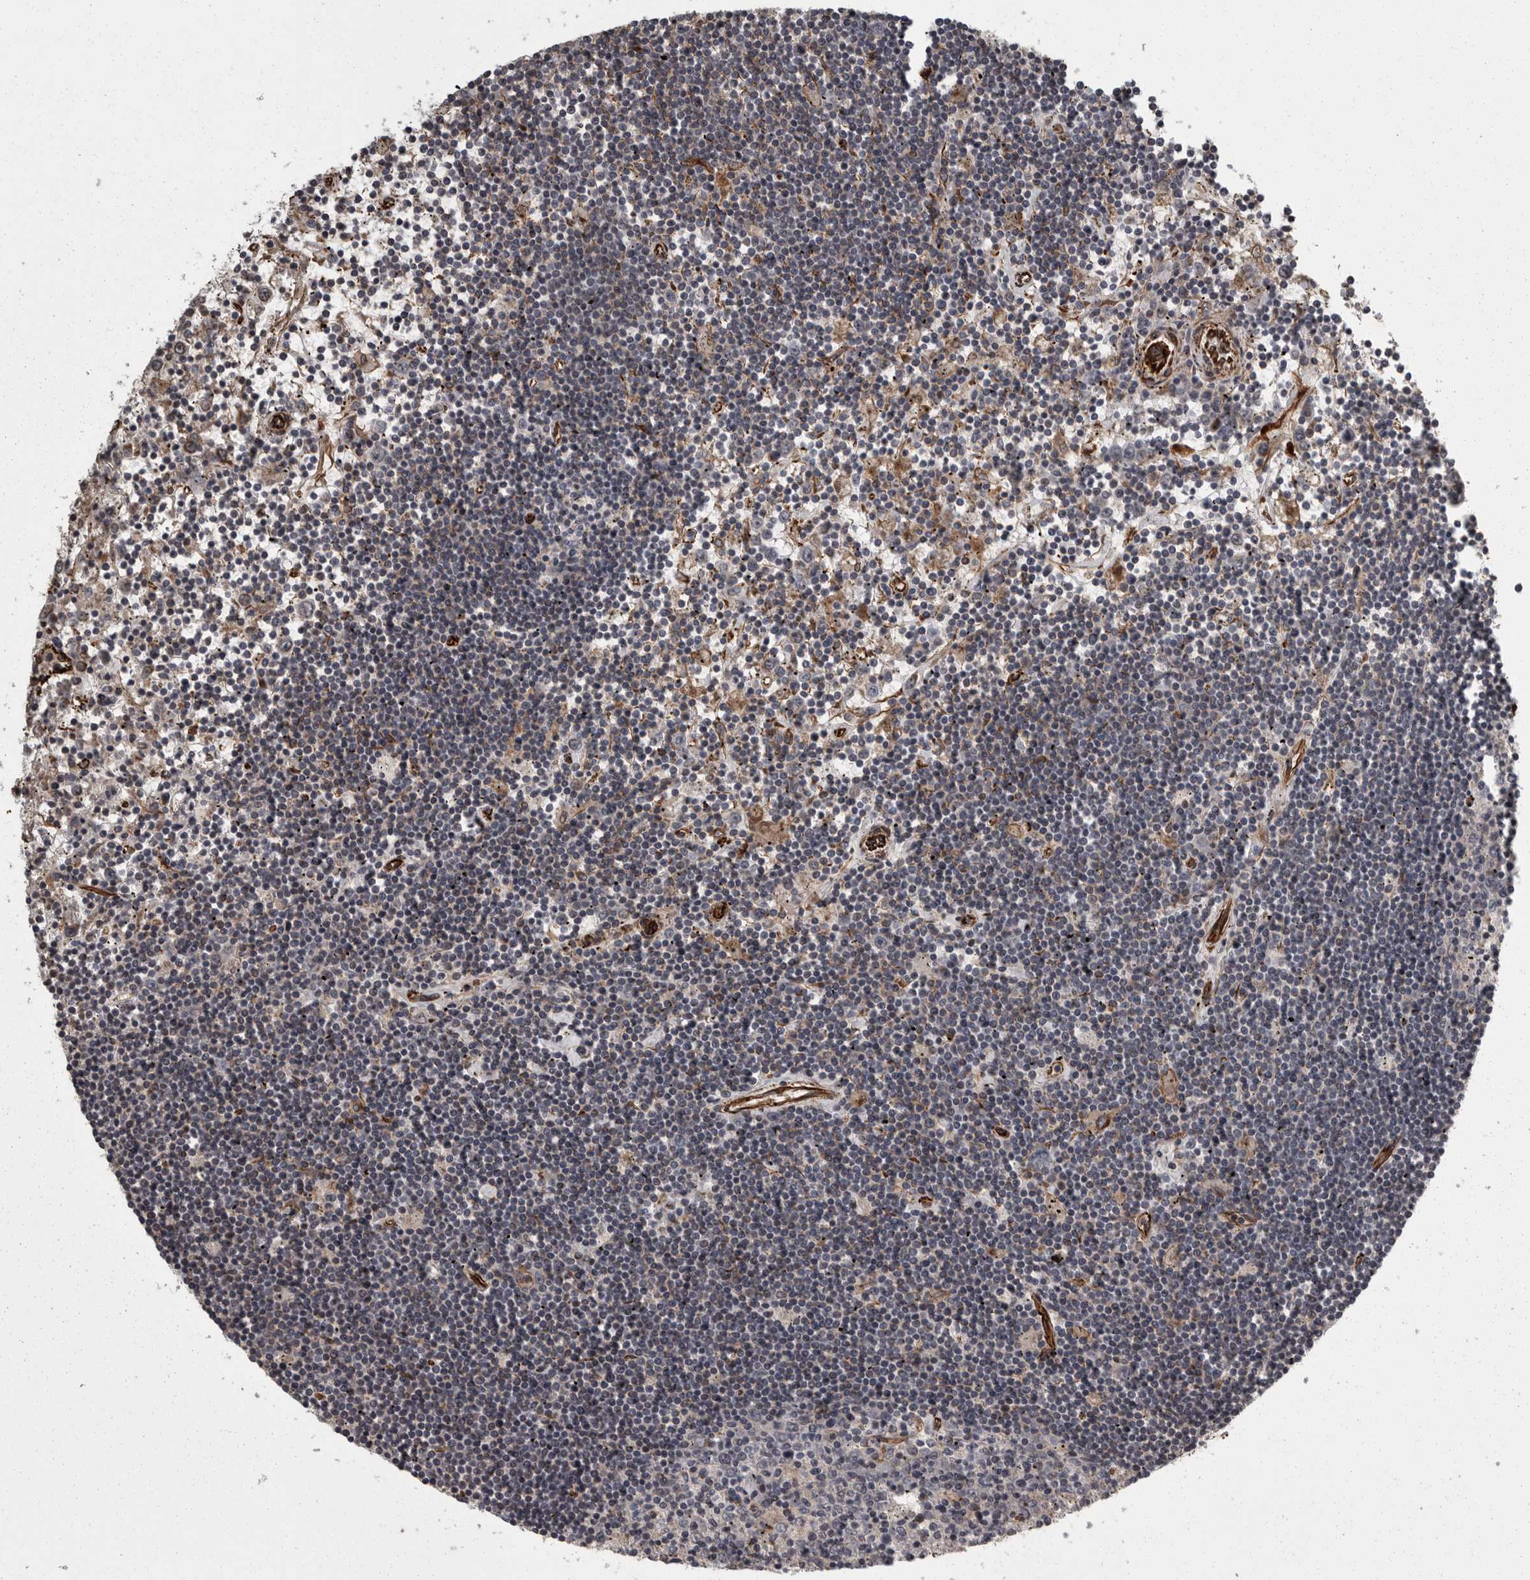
{"staining": {"intensity": "negative", "quantity": "none", "location": "none"}, "tissue": "lymphoma", "cell_type": "Tumor cells", "image_type": "cancer", "snomed": [{"axis": "morphology", "description": "Malignant lymphoma, non-Hodgkin's type, Low grade"}, {"axis": "topography", "description": "Spleen"}], "caption": "Tumor cells are negative for protein expression in human malignant lymphoma, non-Hodgkin's type (low-grade).", "gene": "FAAP100", "patient": {"sex": "male", "age": 76}}